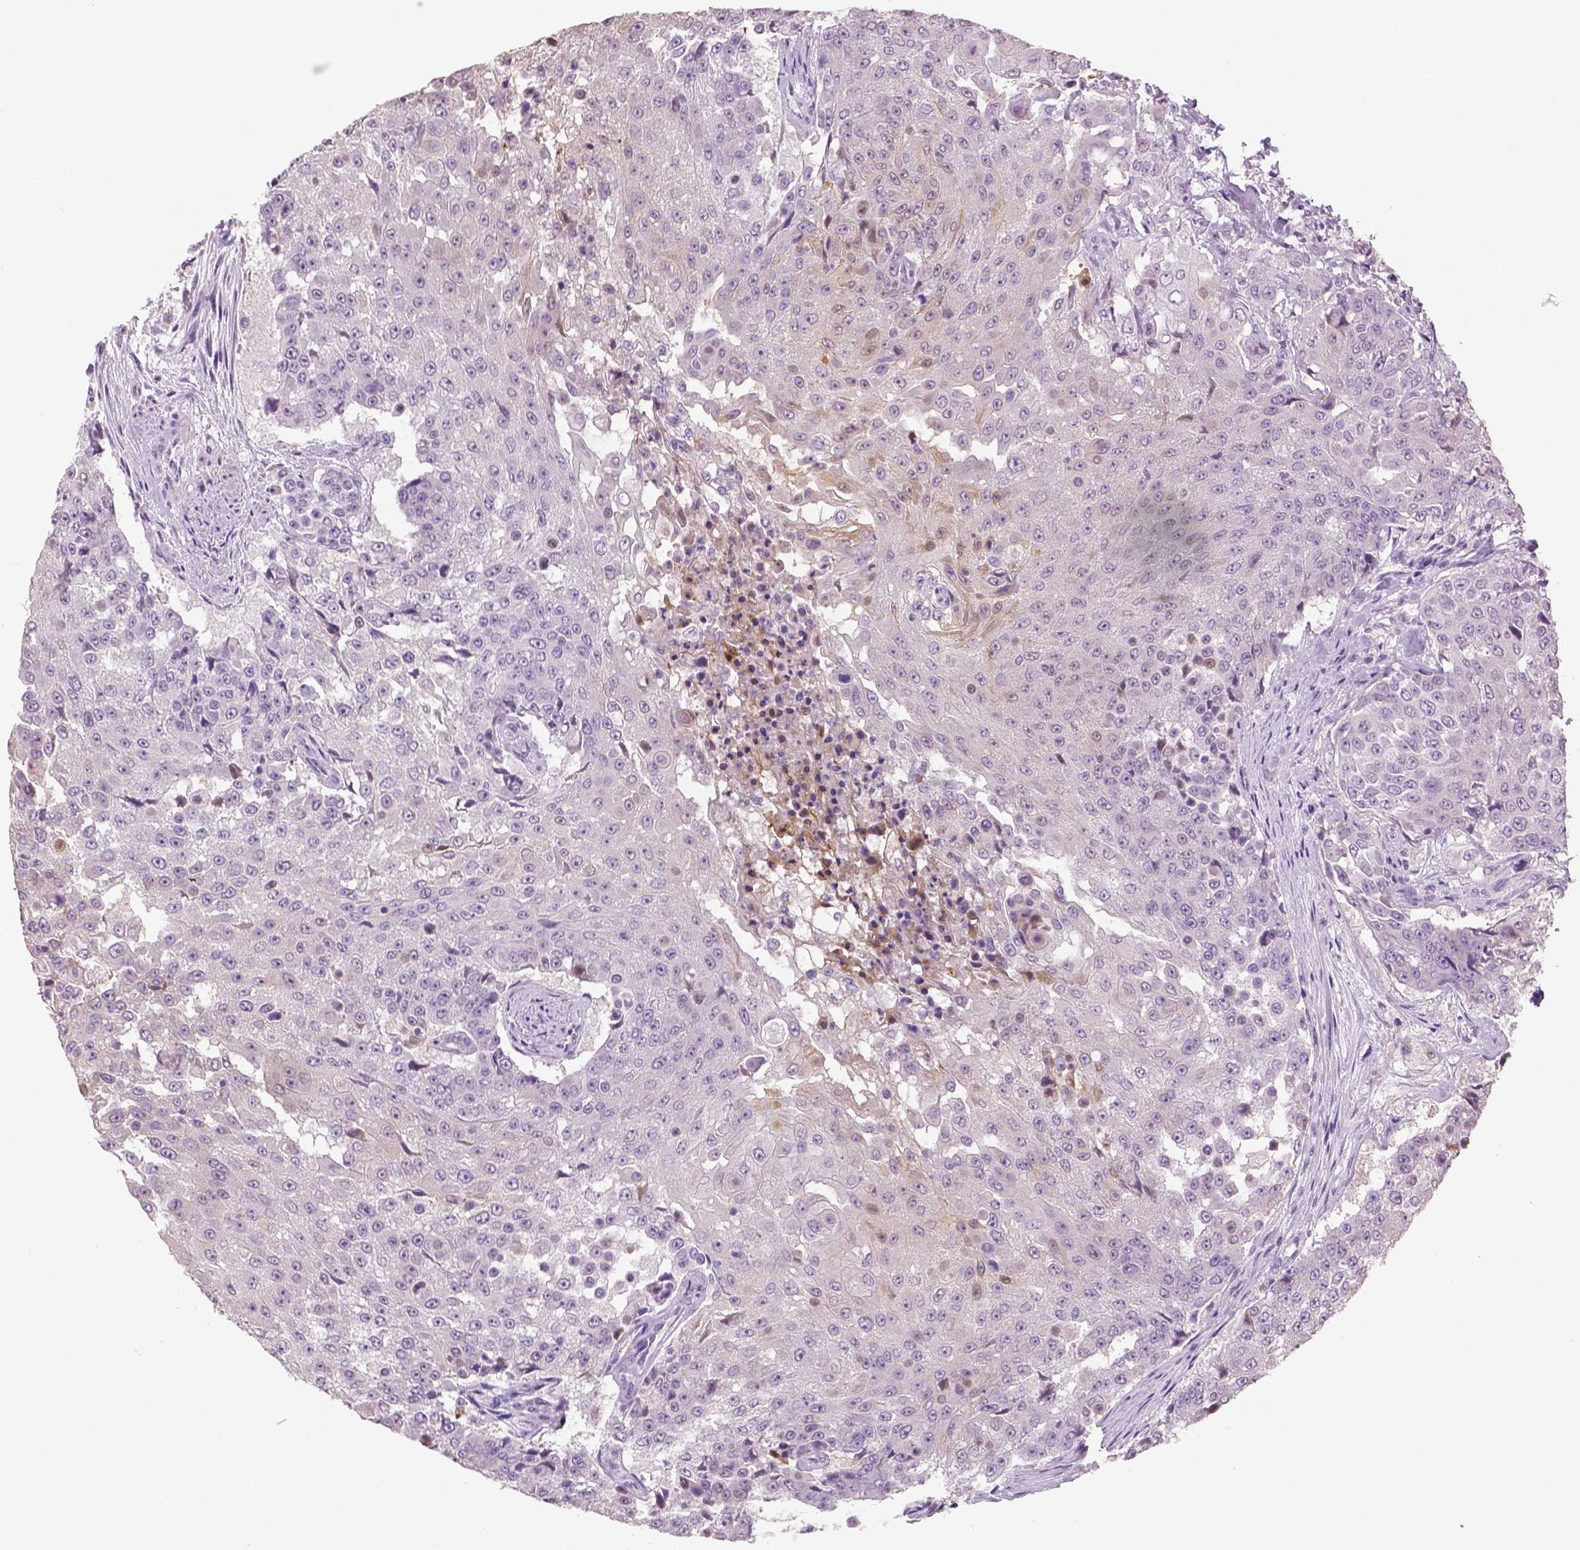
{"staining": {"intensity": "negative", "quantity": "none", "location": "none"}, "tissue": "urothelial cancer", "cell_type": "Tumor cells", "image_type": "cancer", "snomed": [{"axis": "morphology", "description": "Urothelial carcinoma, High grade"}, {"axis": "topography", "description": "Urinary bladder"}], "caption": "High power microscopy histopathology image of an IHC photomicrograph of urothelial cancer, revealing no significant expression in tumor cells.", "gene": "DNAH12", "patient": {"sex": "female", "age": 63}}